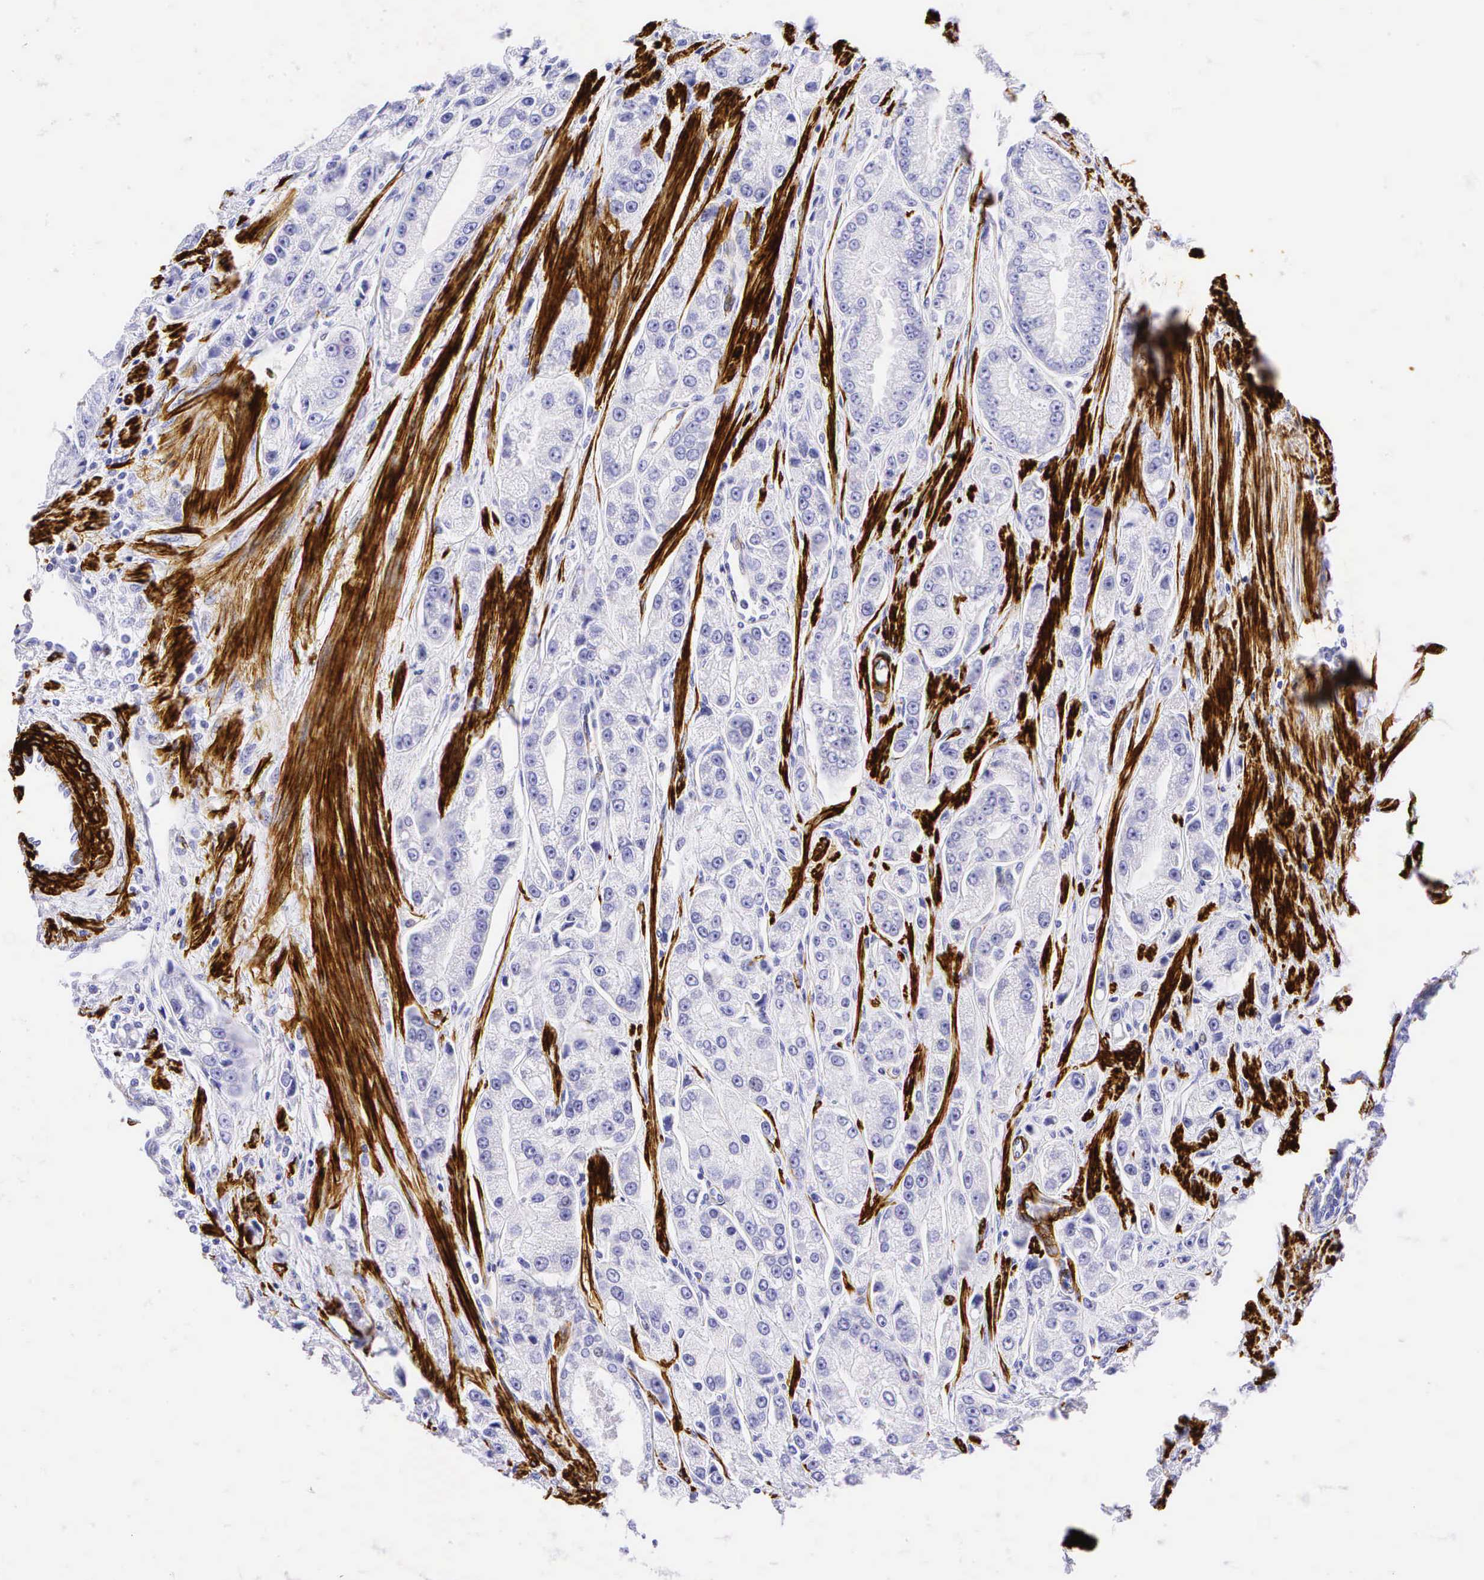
{"staining": {"intensity": "negative", "quantity": "none", "location": "none"}, "tissue": "prostate cancer", "cell_type": "Tumor cells", "image_type": "cancer", "snomed": [{"axis": "morphology", "description": "Adenocarcinoma, Medium grade"}, {"axis": "topography", "description": "Prostate"}], "caption": "Immunohistochemistry (IHC) histopathology image of neoplastic tissue: prostate cancer stained with DAB (3,3'-diaminobenzidine) displays no significant protein positivity in tumor cells.", "gene": "CALD1", "patient": {"sex": "male", "age": 72}}